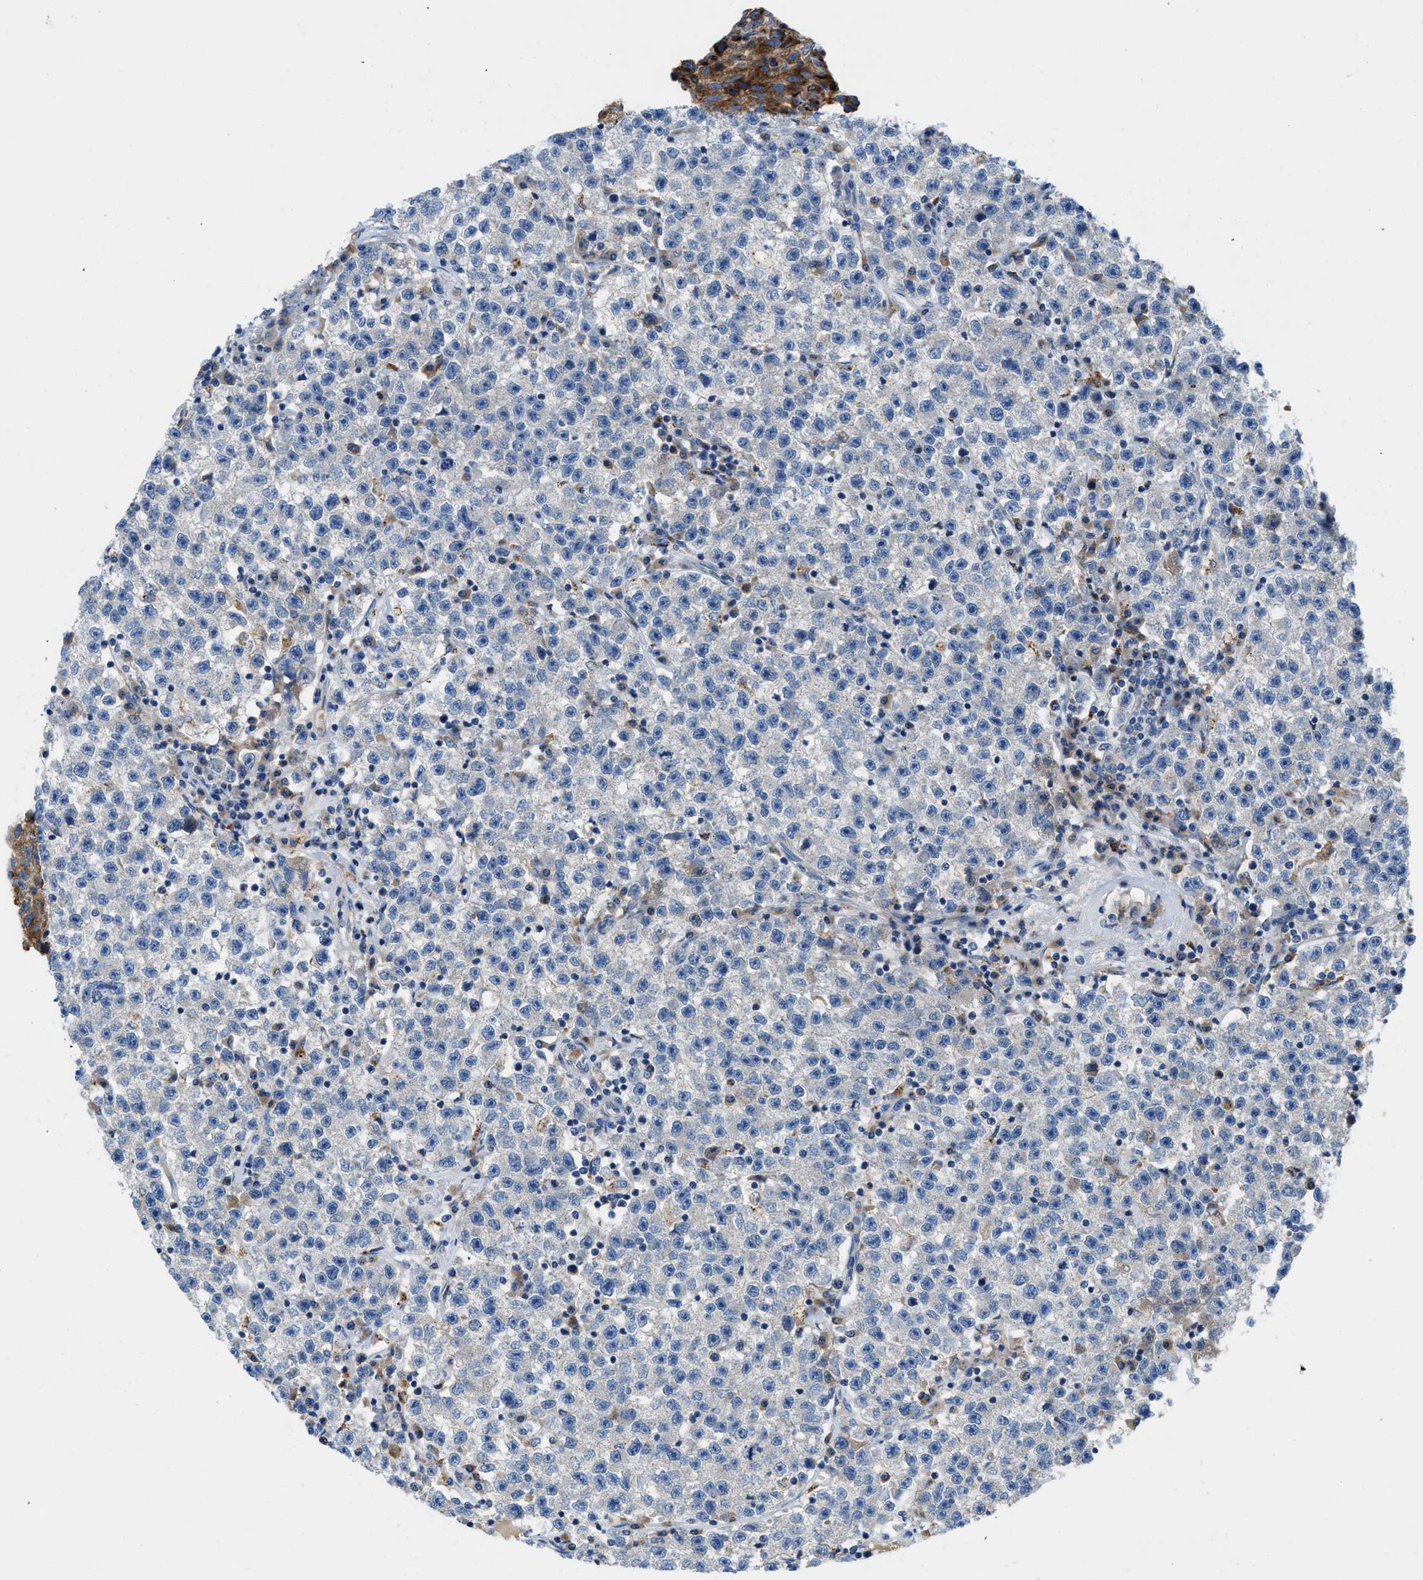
{"staining": {"intensity": "negative", "quantity": "none", "location": "none"}, "tissue": "testis cancer", "cell_type": "Tumor cells", "image_type": "cancer", "snomed": [{"axis": "morphology", "description": "Seminoma, NOS"}, {"axis": "topography", "description": "Testis"}], "caption": "This is an immunohistochemistry image of seminoma (testis). There is no expression in tumor cells.", "gene": "TMEM248", "patient": {"sex": "male", "age": 22}}